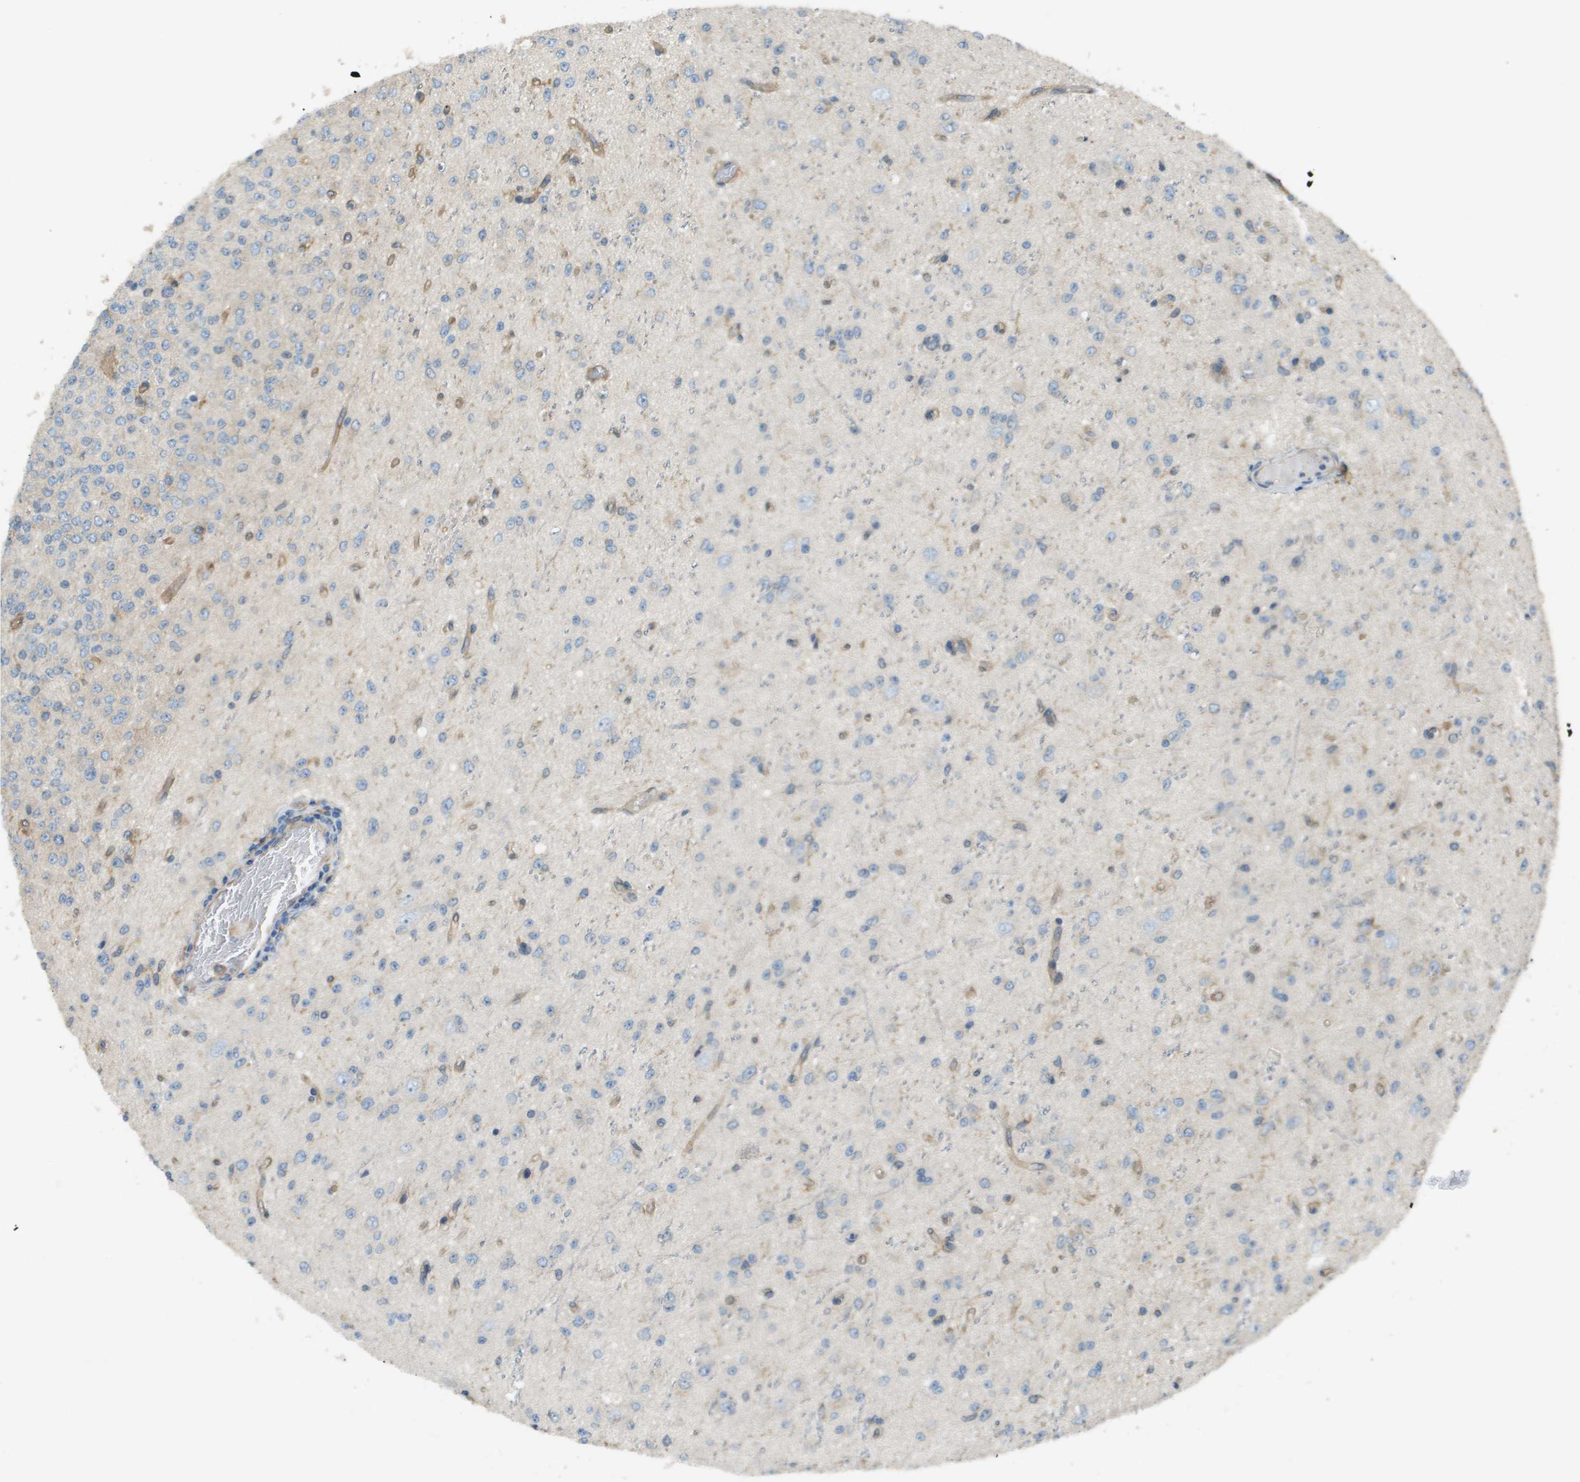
{"staining": {"intensity": "negative", "quantity": "none", "location": "none"}, "tissue": "glioma", "cell_type": "Tumor cells", "image_type": "cancer", "snomed": [{"axis": "morphology", "description": "Glioma, malignant, High grade"}, {"axis": "topography", "description": "pancreas cauda"}], "caption": "Tumor cells are negative for protein expression in human malignant glioma (high-grade).", "gene": "CORO1B", "patient": {"sex": "male", "age": 60}}